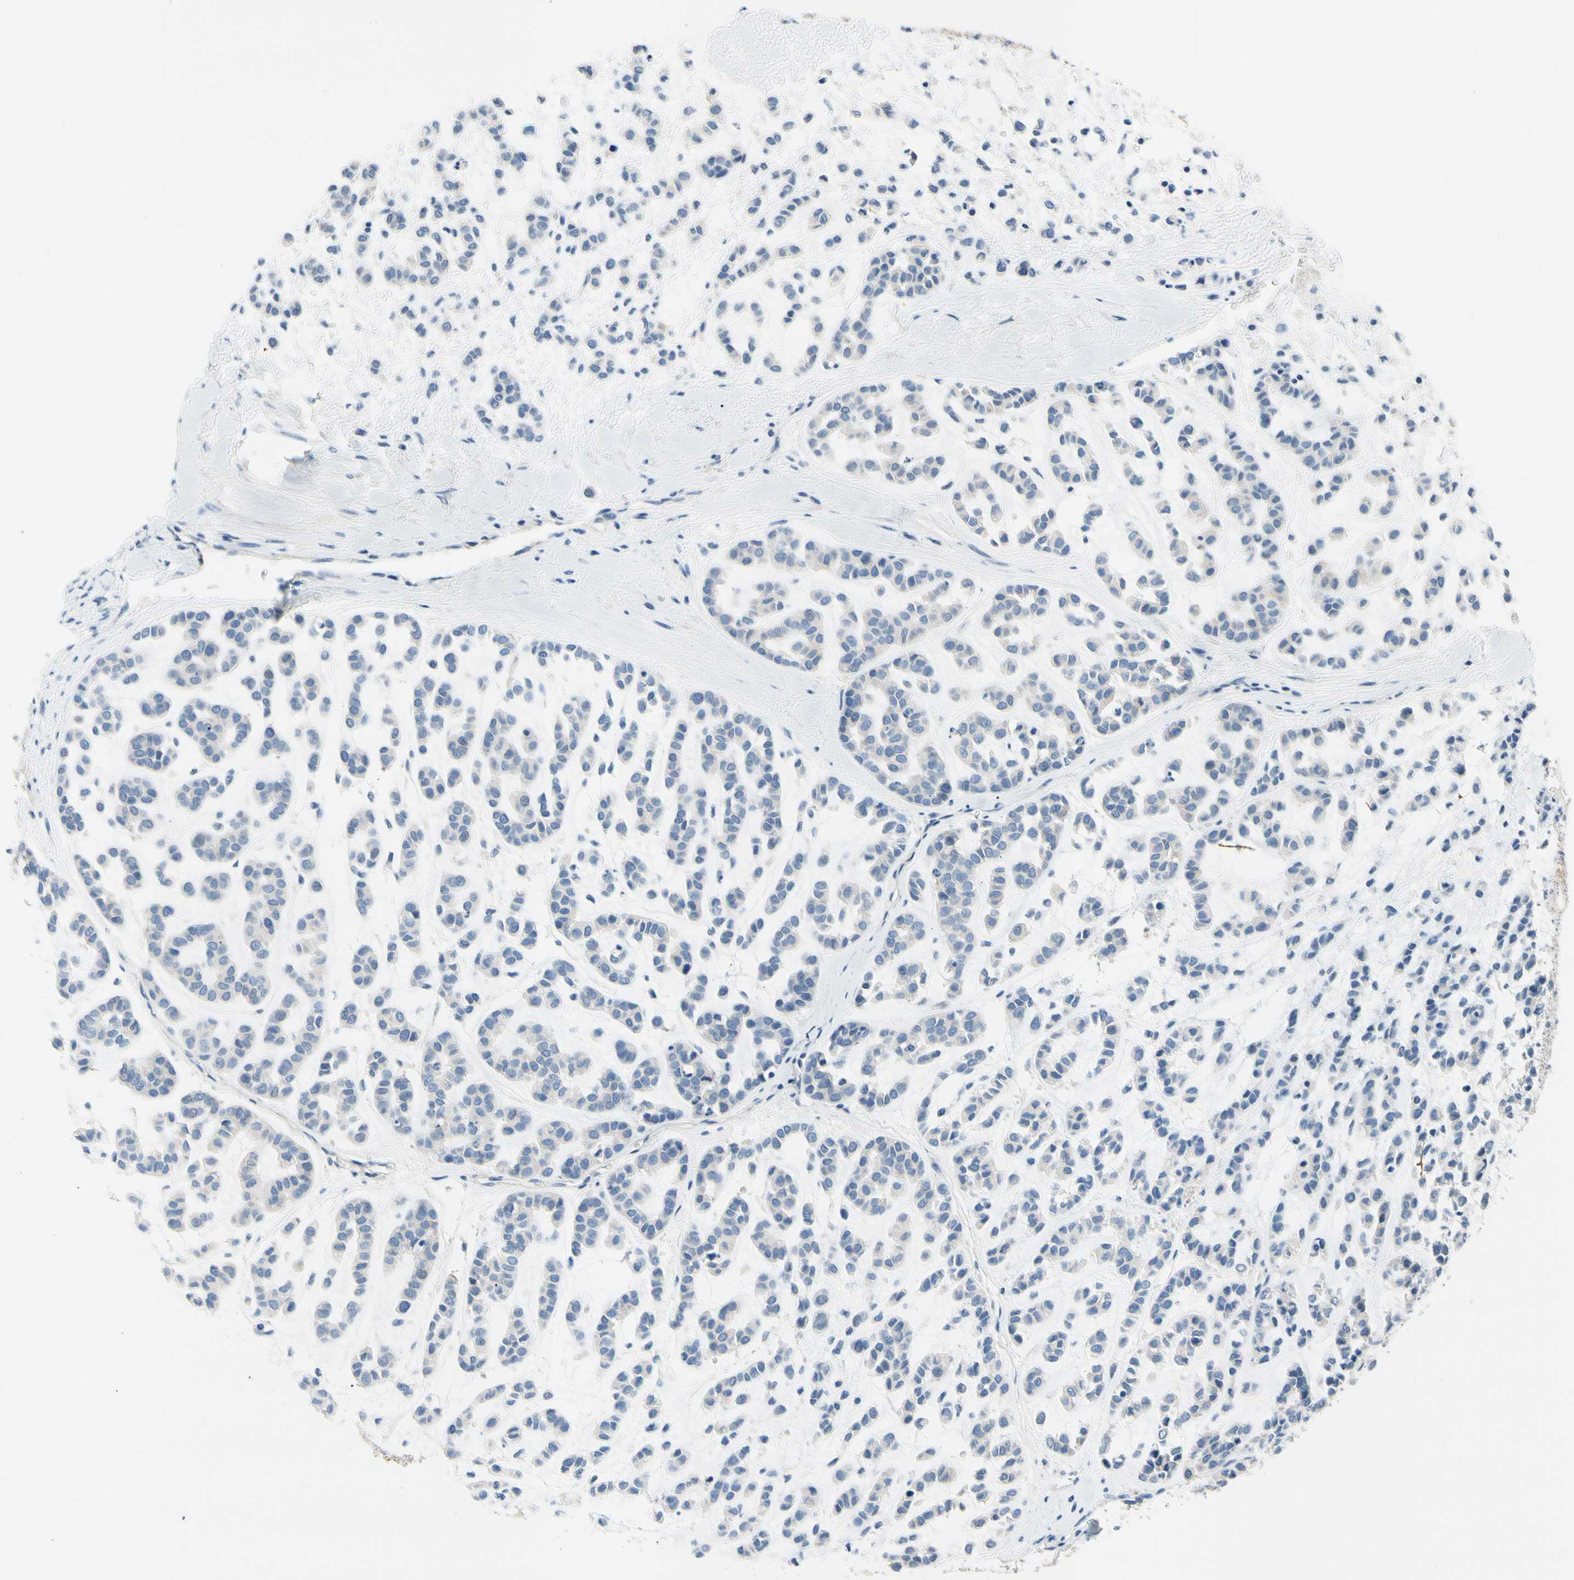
{"staining": {"intensity": "negative", "quantity": "none", "location": "none"}, "tissue": "head and neck cancer", "cell_type": "Tumor cells", "image_type": "cancer", "snomed": [{"axis": "morphology", "description": "Adenocarcinoma, NOS"}, {"axis": "morphology", "description": "Adenoma, NOS"}, {"axis": "topography", "description": "Head-Neck"}], "caption": "This image is of adenoma (head and neck) stained with immunohistochemistry to label a protein in brown with the nuclei are counter-stained blue. There is no expression in tumor cells.", "gene": "CA14", "patient": {"sex": "female", "age": 55}}